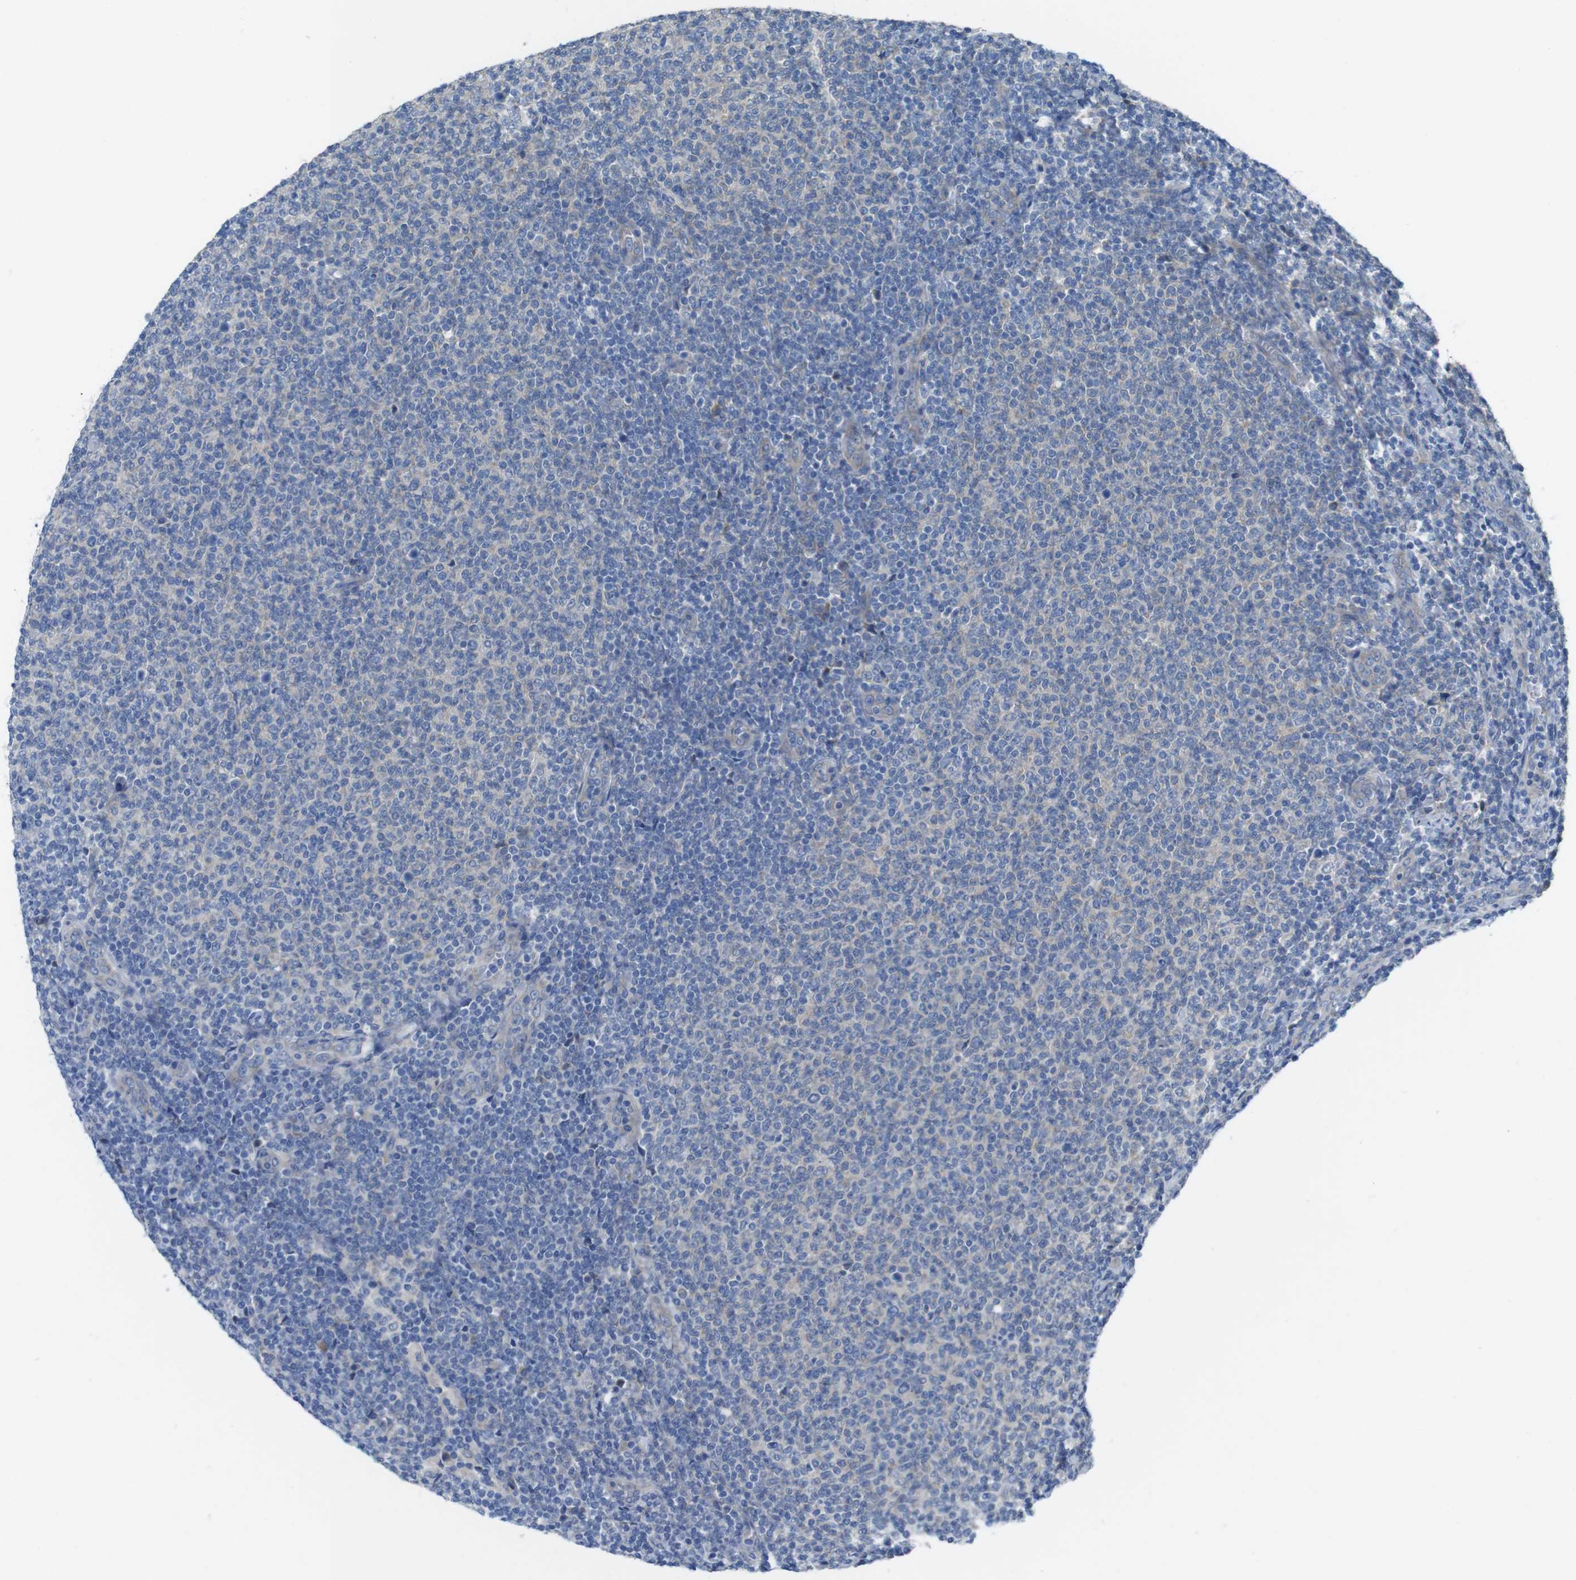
{"staining": {"intensity": "negative", "quantity": "none", "location": "none"}, "tissue": "lymphoma", "cell_type": "Tumor cells", "image_type": "cancer", "snomed": [{"axis": "morphology", "description": "Malignant lymphoma, non-Hodgkin's type, Low grade"}, {"axis": "topography", "description": "Lymph node"}], "caption": "High magnification brightfield microscopy of low-grade malignant lymphoma, non-Hodgkin's type stained with DAB (3,3'-diaminobenzidine) (brown) and counterstained with hematoxylin (blue): tumor cells show no significant staining.", "gene": "TMEM234", "patient": {"sex": "male", "age": 66}}